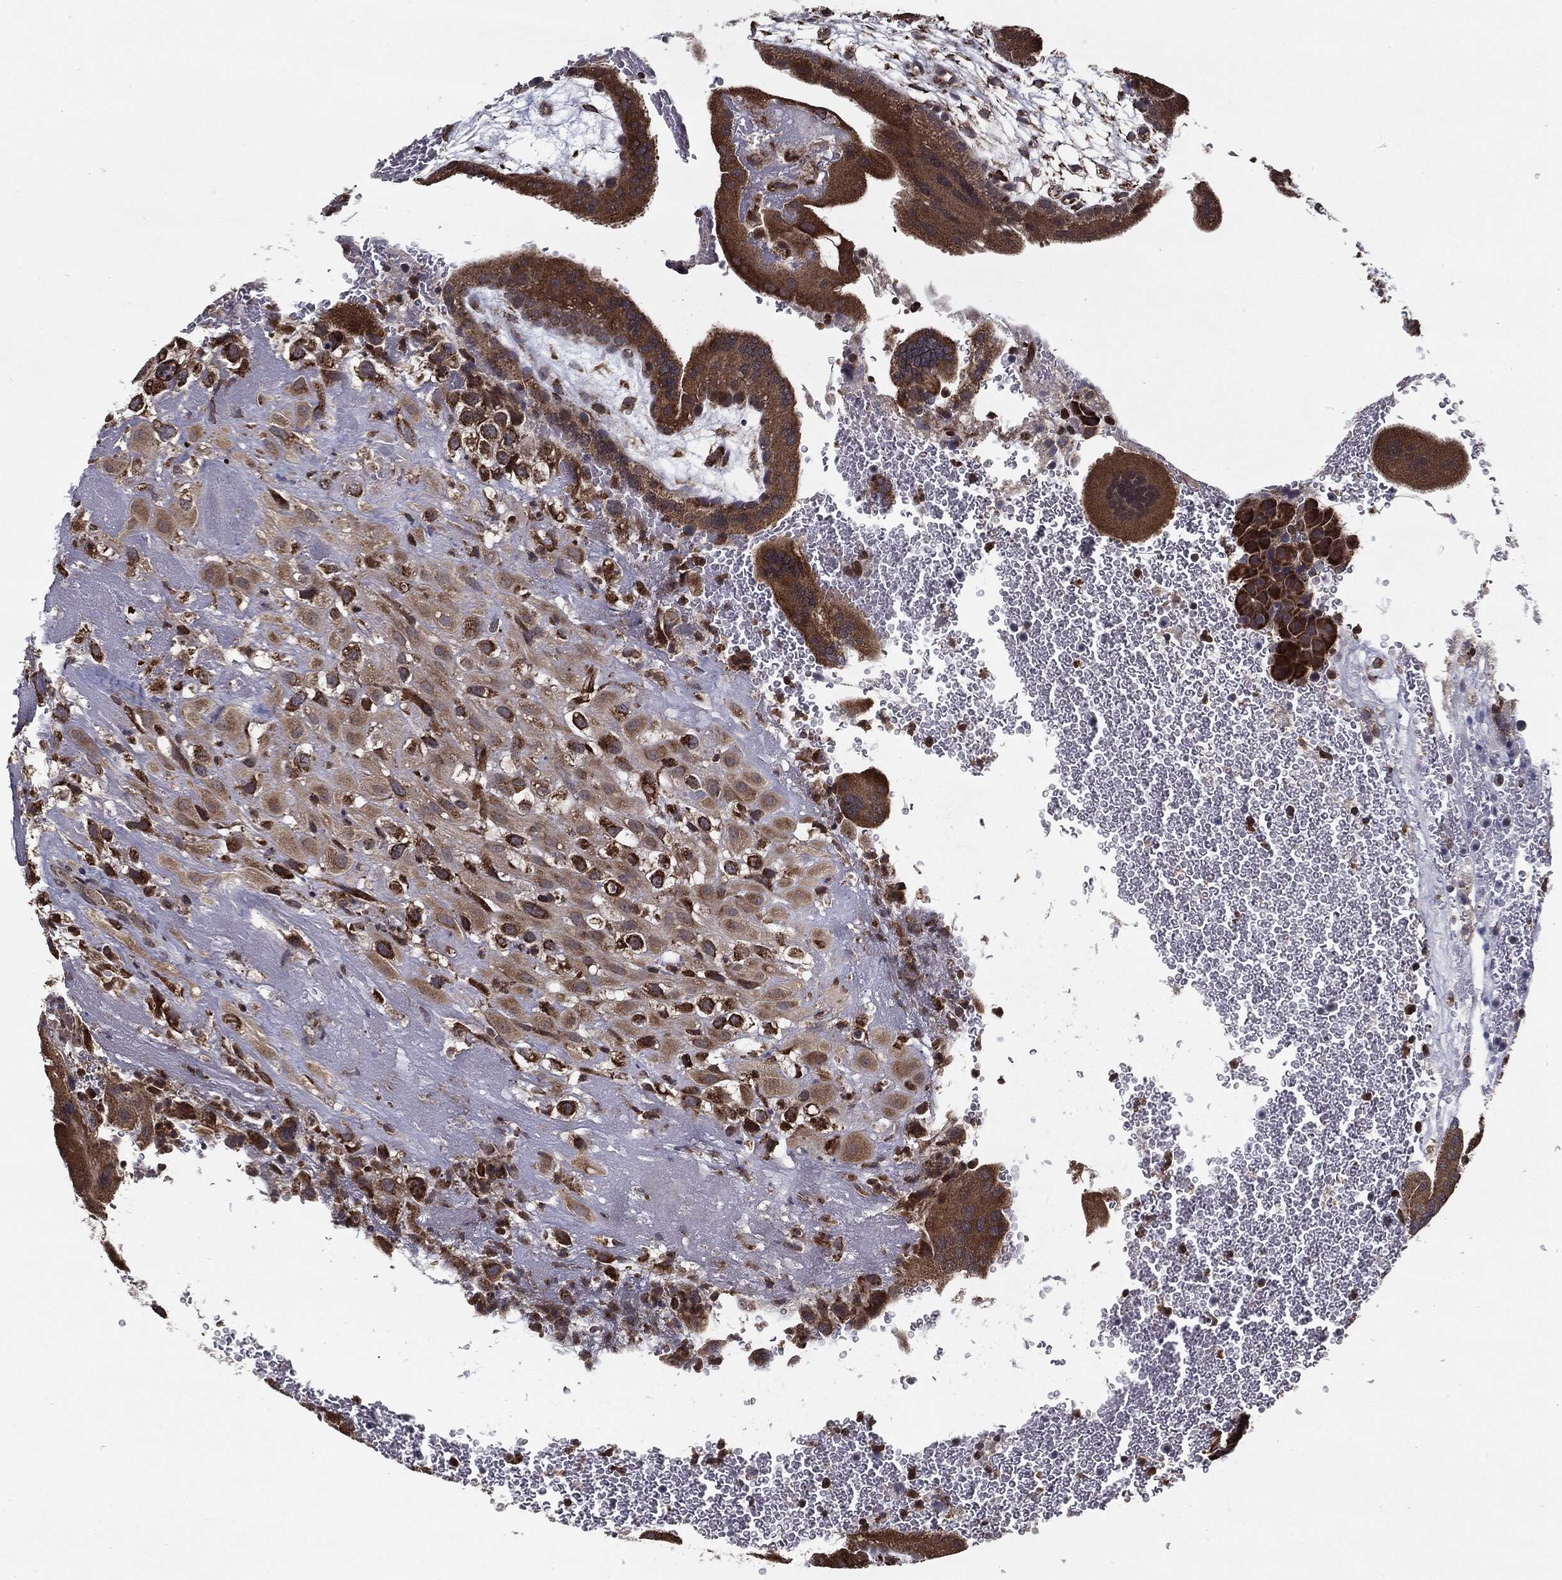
{"staining": {"intensity": "moderate", "quantity": ">75%", "location": "cytoplasmic/membranous"}, "tissue": "placenta", "cell_type": "Decidual cells", "image_type": "normal", "snomed": [{"axis": "morphology", "description": "Normal tissue, NOS"}, {"axis": "topography", "description": "Placenta"}], "caption": "DAB (3,3'-diaminobenzidine) immunohistochemical staining of normal placenta shows moderate cytoplasmic/membranous protein positivity in about >75% of decidual cells. The staining was performed using DAB to visualize the protein expression in brown, while the nuclei were stained in blue with hematoxylin (Magnification: 20x).", "gene": "HDAC5", "patient": {"sex": "female", "age": 19}}